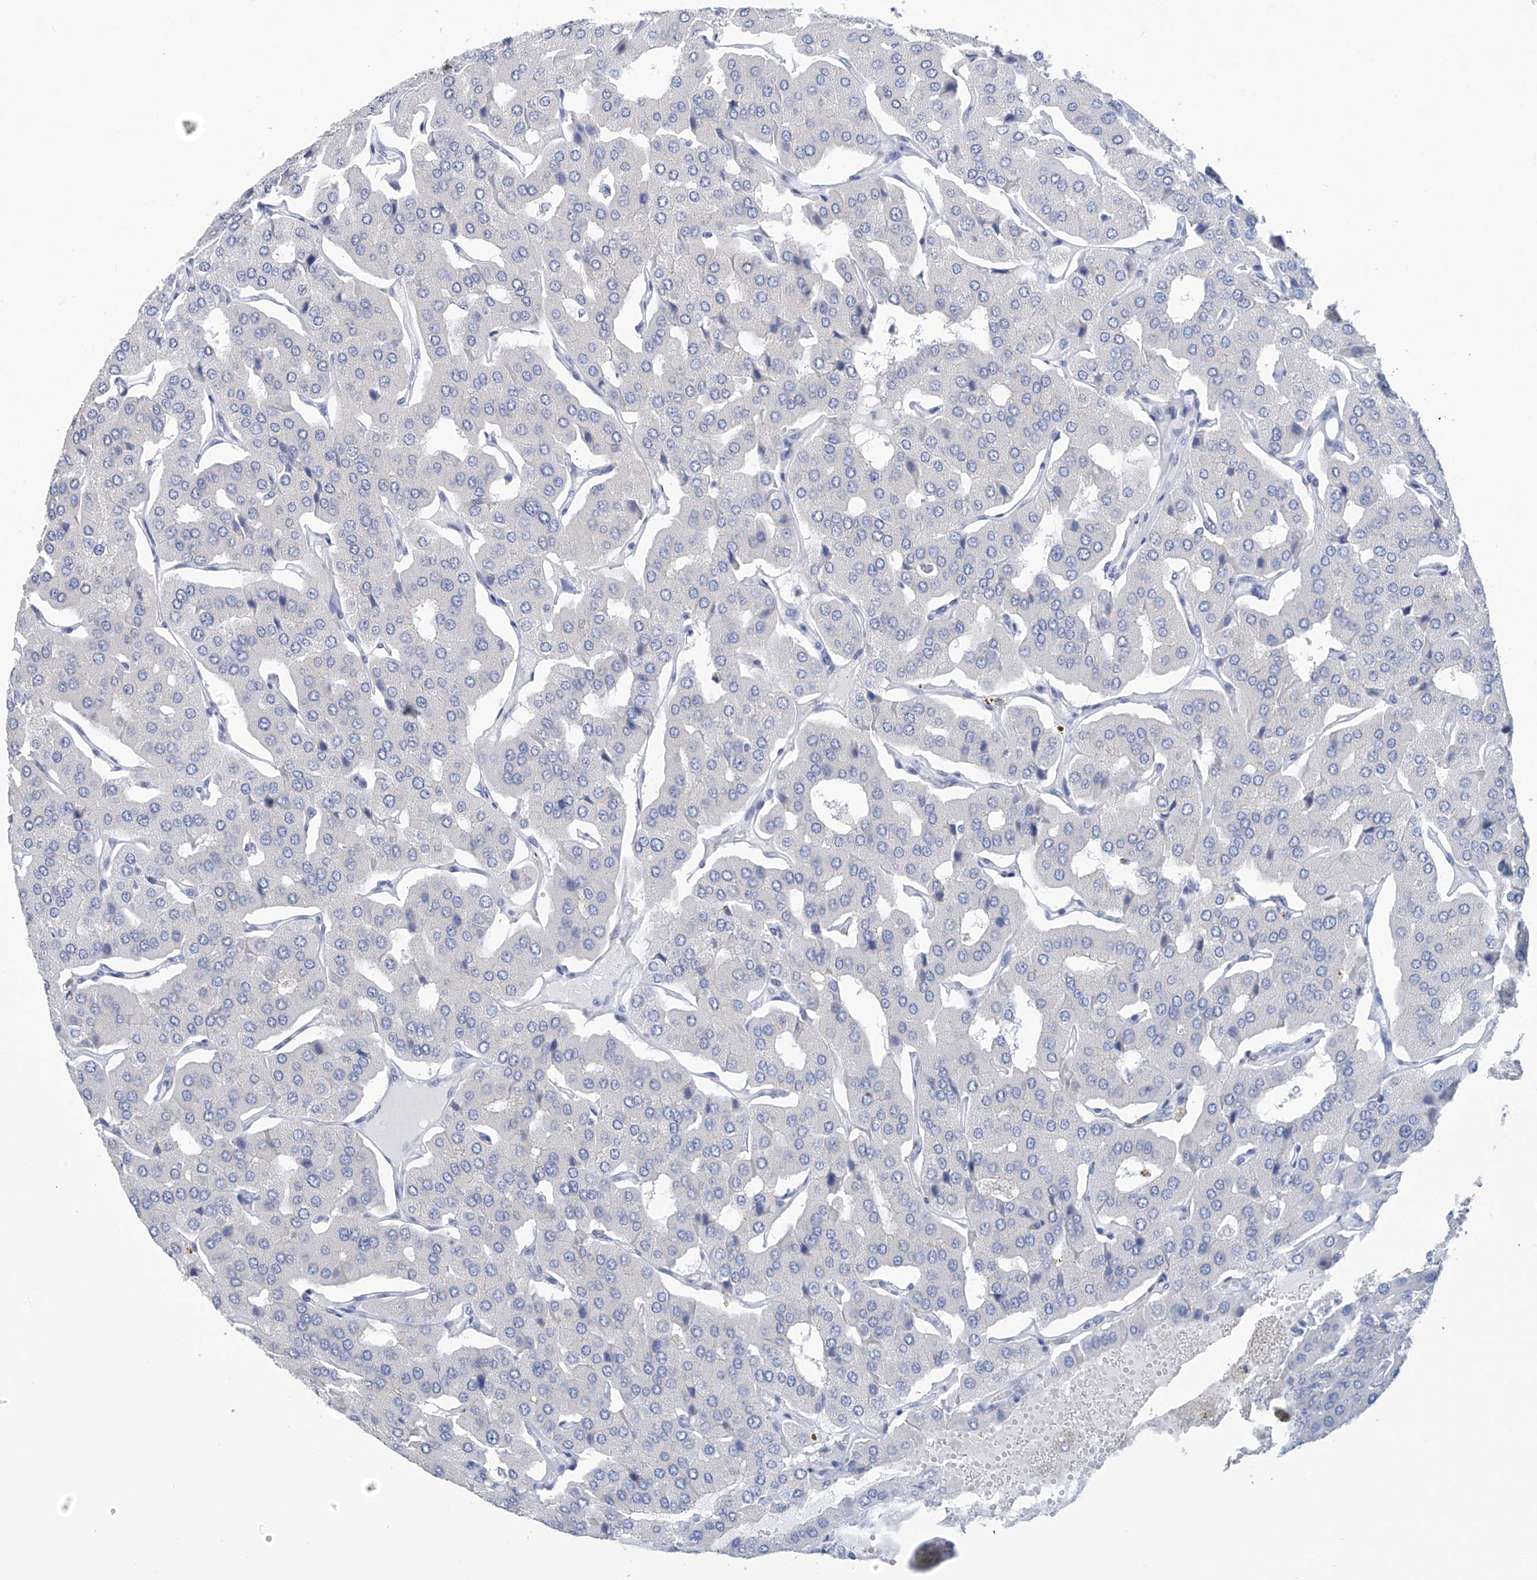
{"staining": {"intensity": "negative", "quantity": "none", "location": "none"}, "tissue": "parathyroid gland", "cell_type": "Glandular cells", "image_type": "normal", "snomed": [{"axis": "morphology", "description": "Normal tissue, NOS"}, {"axis": "morphology", "description": "Adenoma, NOS"}, {"axis": "topography", "description": "Parathyroid gland"}], "caption": "Immunohistochemistry (IHC) micrograph of benign parathyroid gland: human parathyroid gland stained with DAB (3,3'-diaminobenzidine) shows no significant protein positivity in glandular cells.", "gene": "DSP", "patient": {"sex": "female", "age": 86}}